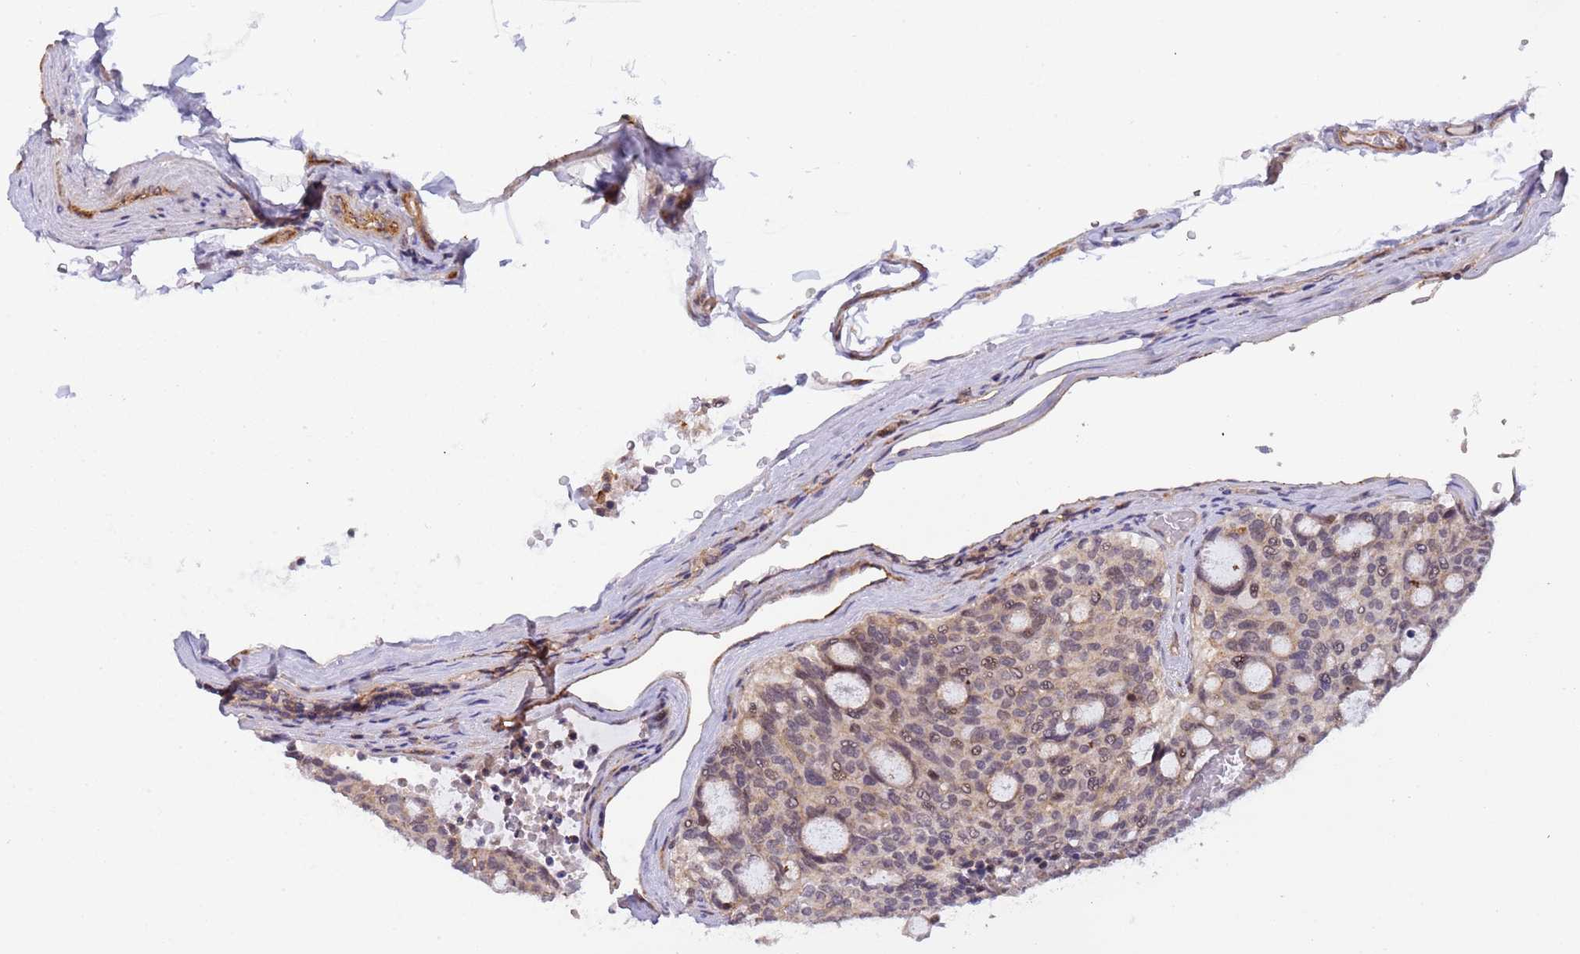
{"staining": {"intensity": "weak", "quantity": "<25%", "location": "nuclear"}, "tissue": "carcinoid", "cell_type": "Tumor cells", "image_type": "cancer", "snomed": [{"axis": "morphology", "description": "Carcinoid, malignant, NOS"}, {"axis": "topography", "description": "Pancreas"}], "caption": "This is an IHC image of malignant carcinoid. There is no expression in tumor cells.", "gene": "EMC2", "patient": {"sex": "female", "age": 54}}